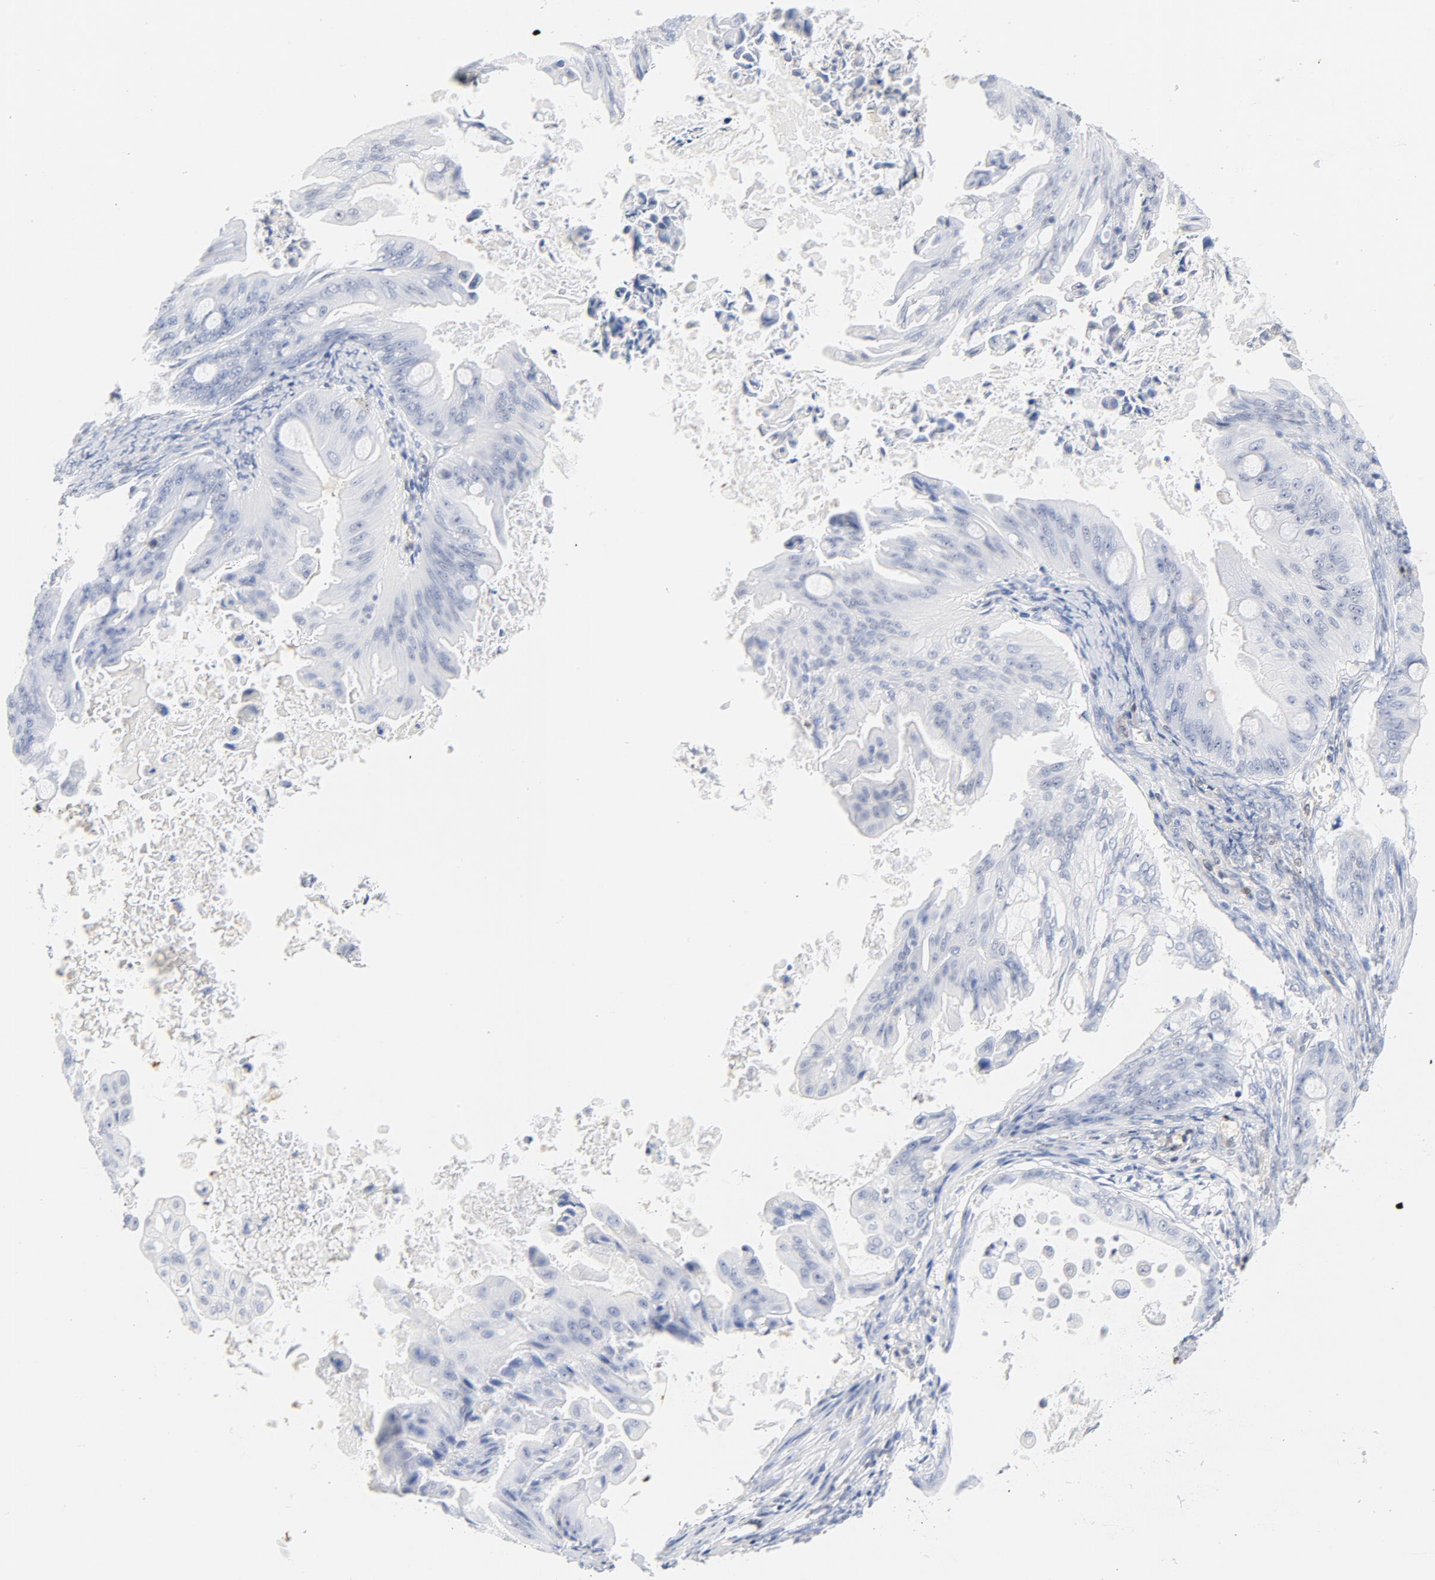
{"staining": {"intensity": "negative", "quantity": "none", "location": "none"}, "tissue": "ovarian cancer", "cell_type": "Tumor cells", "image_type": "cancer", "snomed": [{"axis": "morphology", "description": "Cystadenocarcinoma, mucinous, NOS"}, {"axis": "topography", "description": "Ovary"}], "caption": "High magnification brightfield microscopy of ovarian cancer (mucinous cystadenocarcinoma) stained with DAB (3,3'-diaminobenzidine) (brown) and counterstained with hematoxylin (blue): tumor cells show no significant positivity.", "gene": "CDKN1B", "patient": {"sex": "female", "age": 37}}